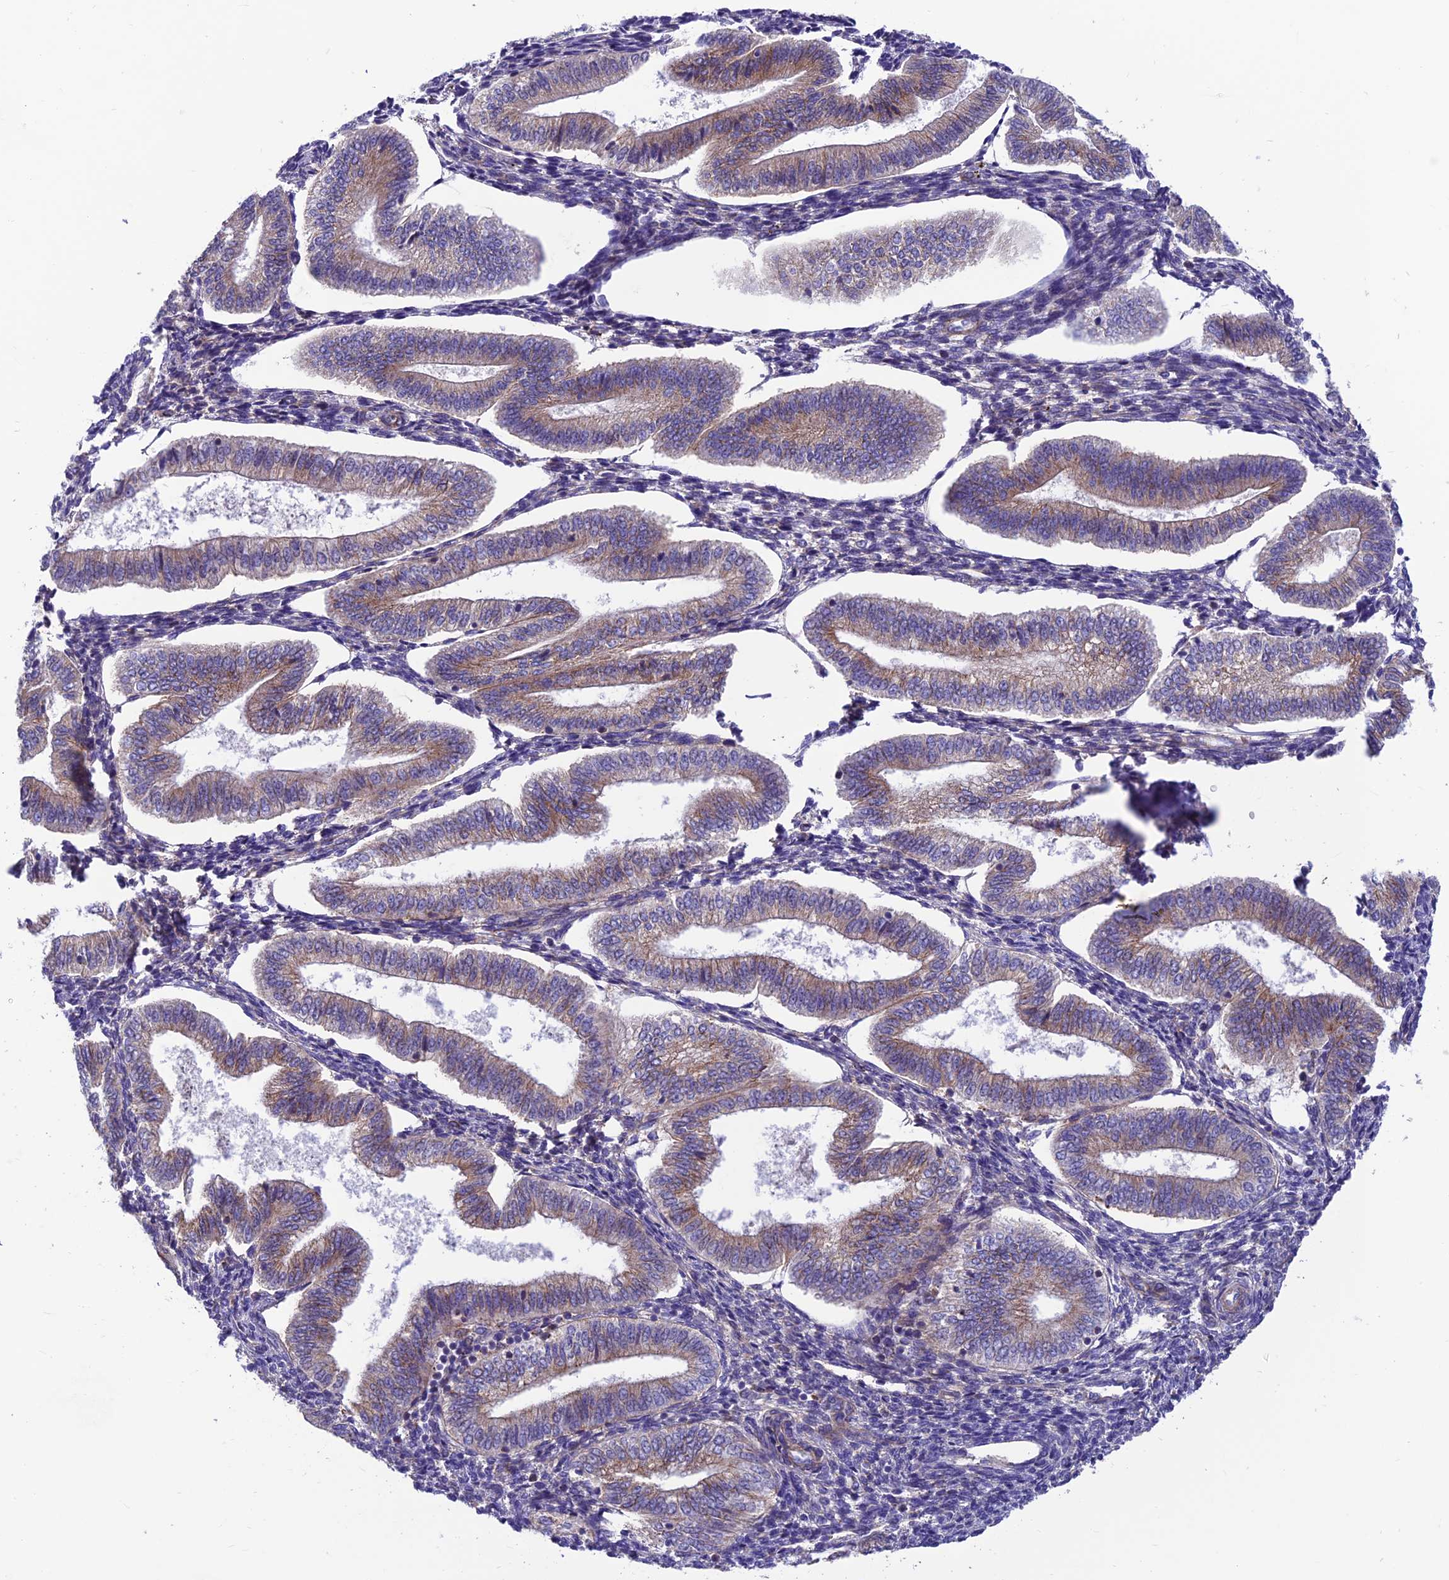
{"staining": {"intensity": "negative", "quantity": "none", "location": "none"}, "tissue": "endometrium", "cell_type": "Cells in endometrial stroma", "image_type": "normal", "snomed": [{"axis": "morphology", "description": "Normal tissue, NOS"}, {"axis": "topography", "description": "Endometrium"}], "caption": "Endometrium was stained to show a protein in brown. There is no significant expression in cells in endometrial stroma. (Stains: DAB immunohistochemistry with hematoxylin counter stain, Microscopy: brightfield microscopy at high magnification).", "gene": "VPS16", "patient": {"sex": "female", "age": 34}}